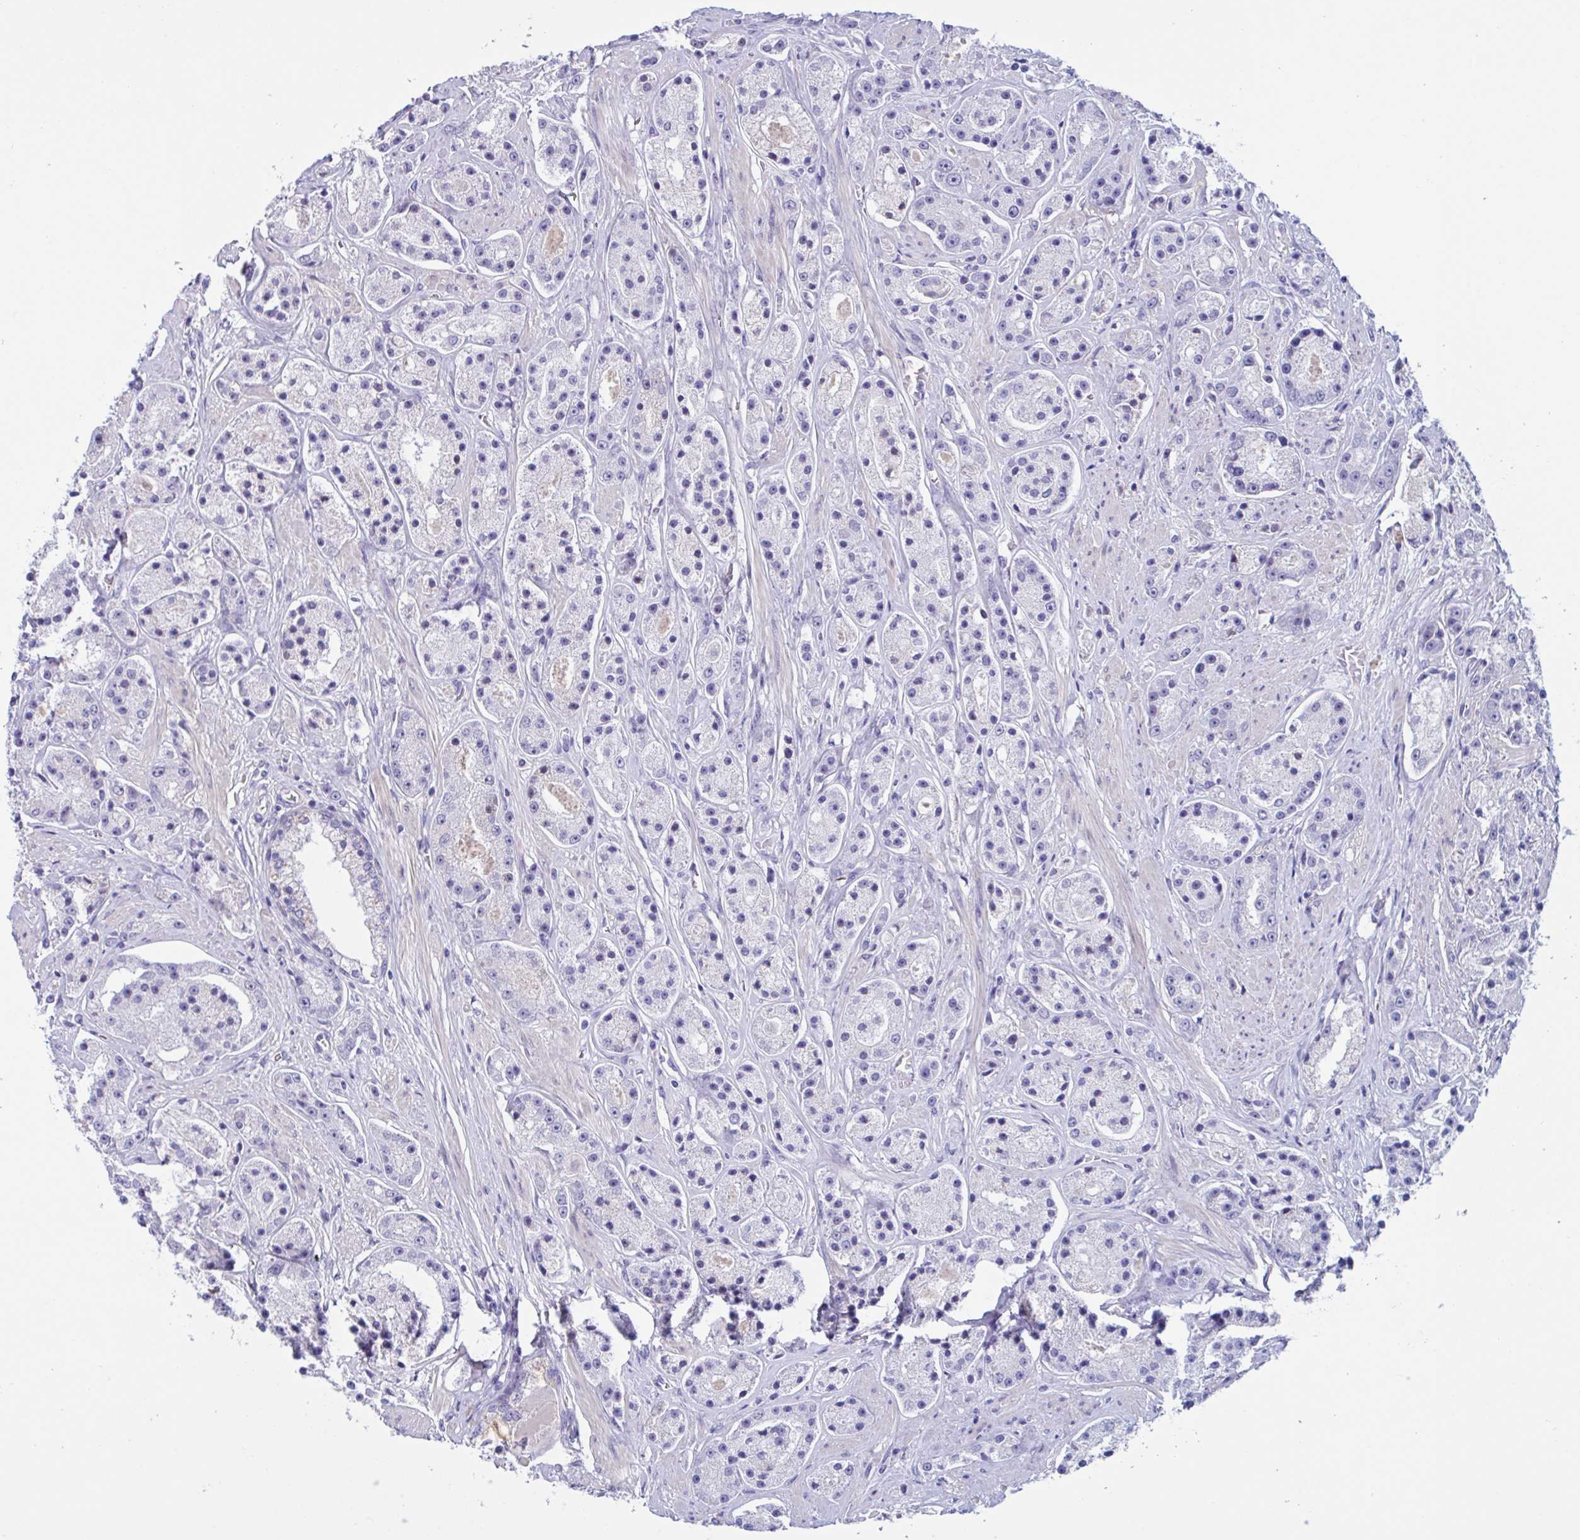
{"staining": {"intensity": "negative", "quantity": "none", "location": "none"}, "tissue": "prostate cancer", "cell_type": "Tumor cells", "image_type": "cancer", "snomed": [{"axis": "morphology", "description": "Adenocarcinoma, High grade"}, {"axis": "topography", "description": "Prostate"}], "caption": "Immunohistochemistry of human prostate cancer shows no expression in tumor cells.", "gene": "MS4A14", "patient": {"sex": "male", "age": 67}}